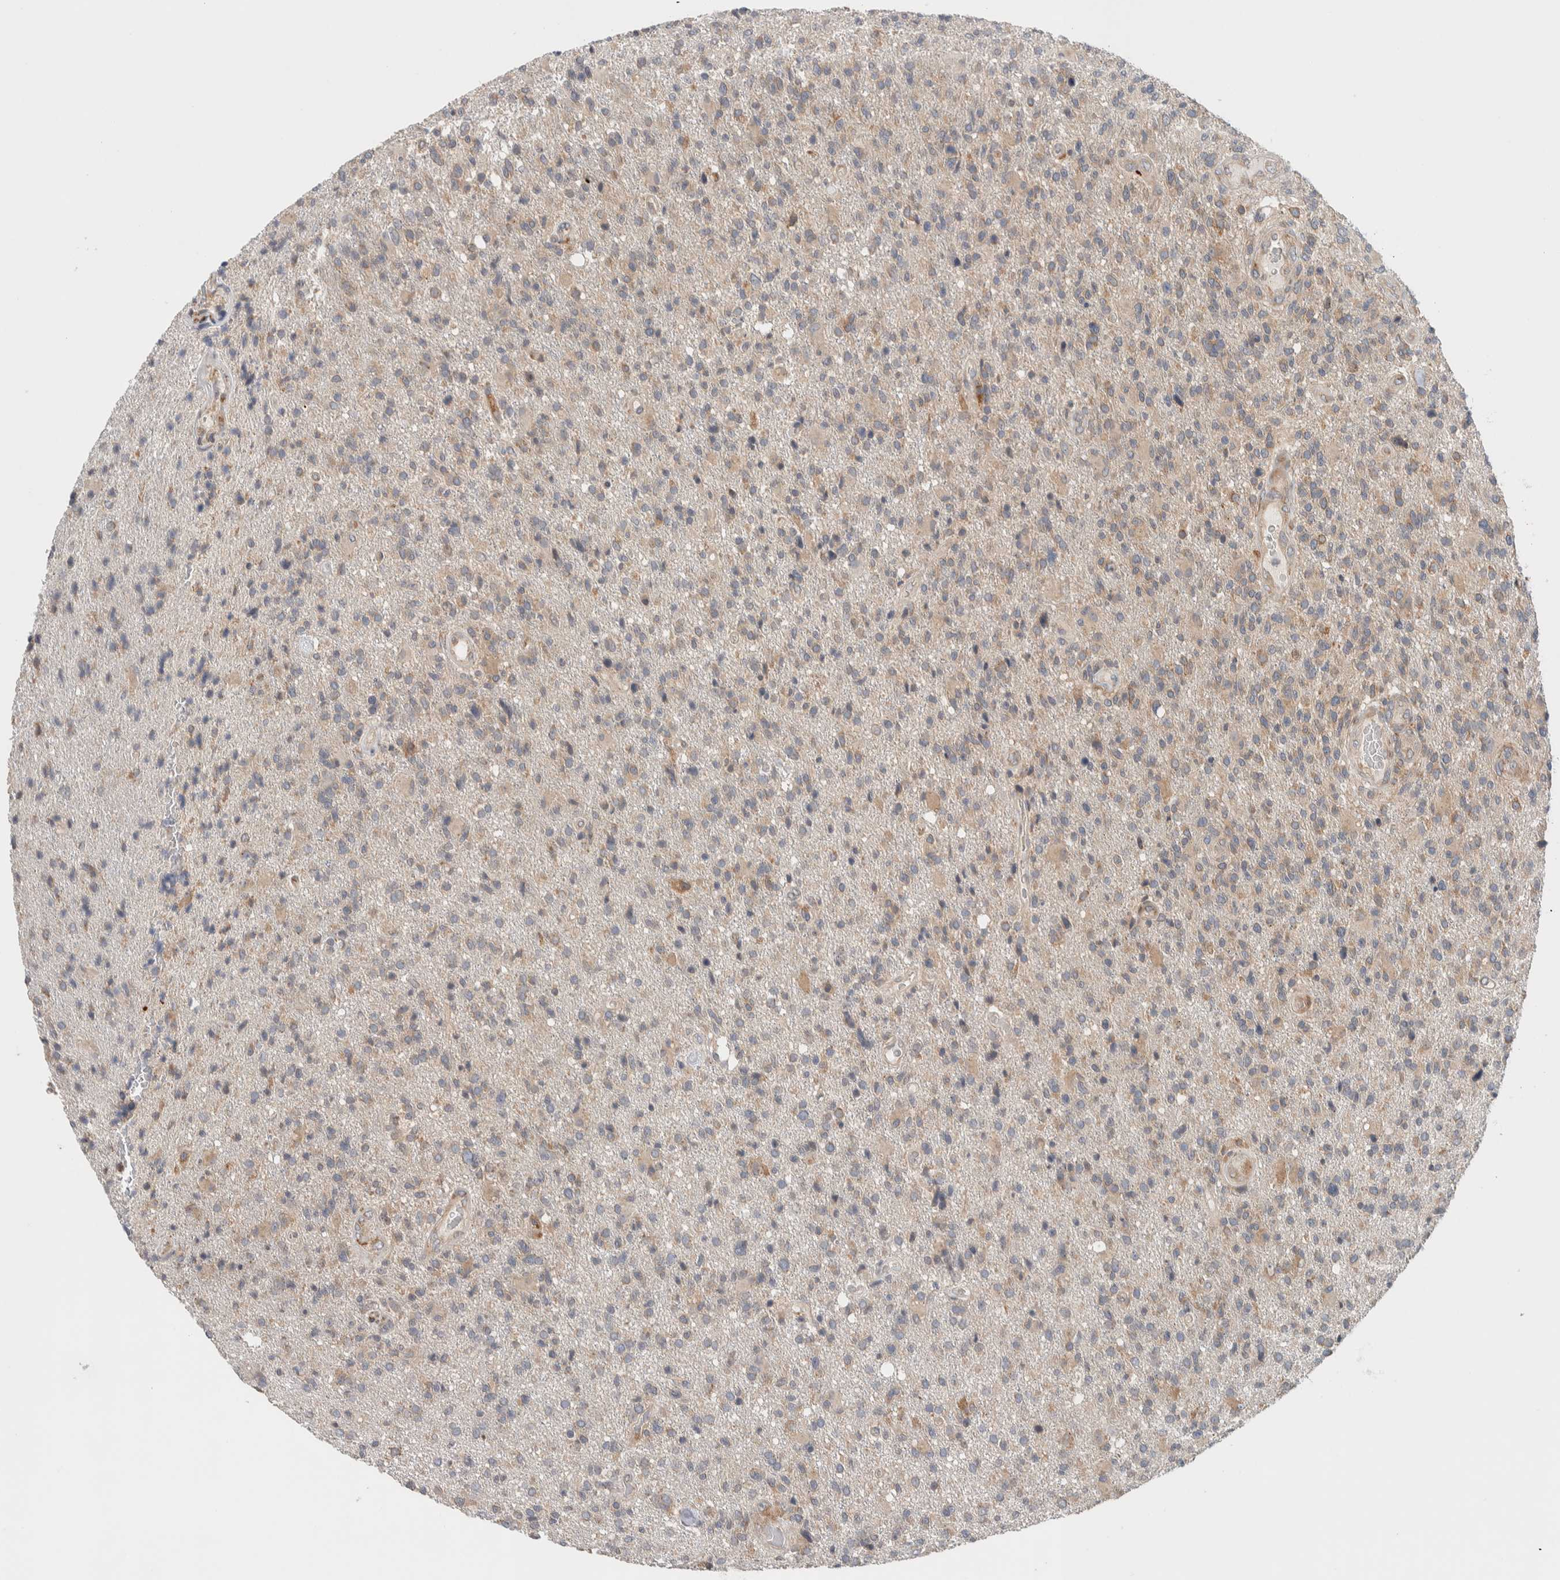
{"staining": {"intensity": "weak", "quantity": "25%-75%", "location": "cytoplasmic/membranous"}, "tissue": "glioma", "cell_type": "Tumor cells", "image_type": "cancer", "snomed": [{"axis": "morphology", "description": "Glioma, malignant, High grade"}, {"axis": "topography", "description": "Brain"}], "caption": "This histopathology image demonstrates immunohistochemistry (IHC) staining of malignant glioma (high-grade), with low weak cytoplasmic/membranous expression in about 25%-75% of tumor cells.", "gene": "ADCY8", "patient": {"sex": "male", "age": 72}}